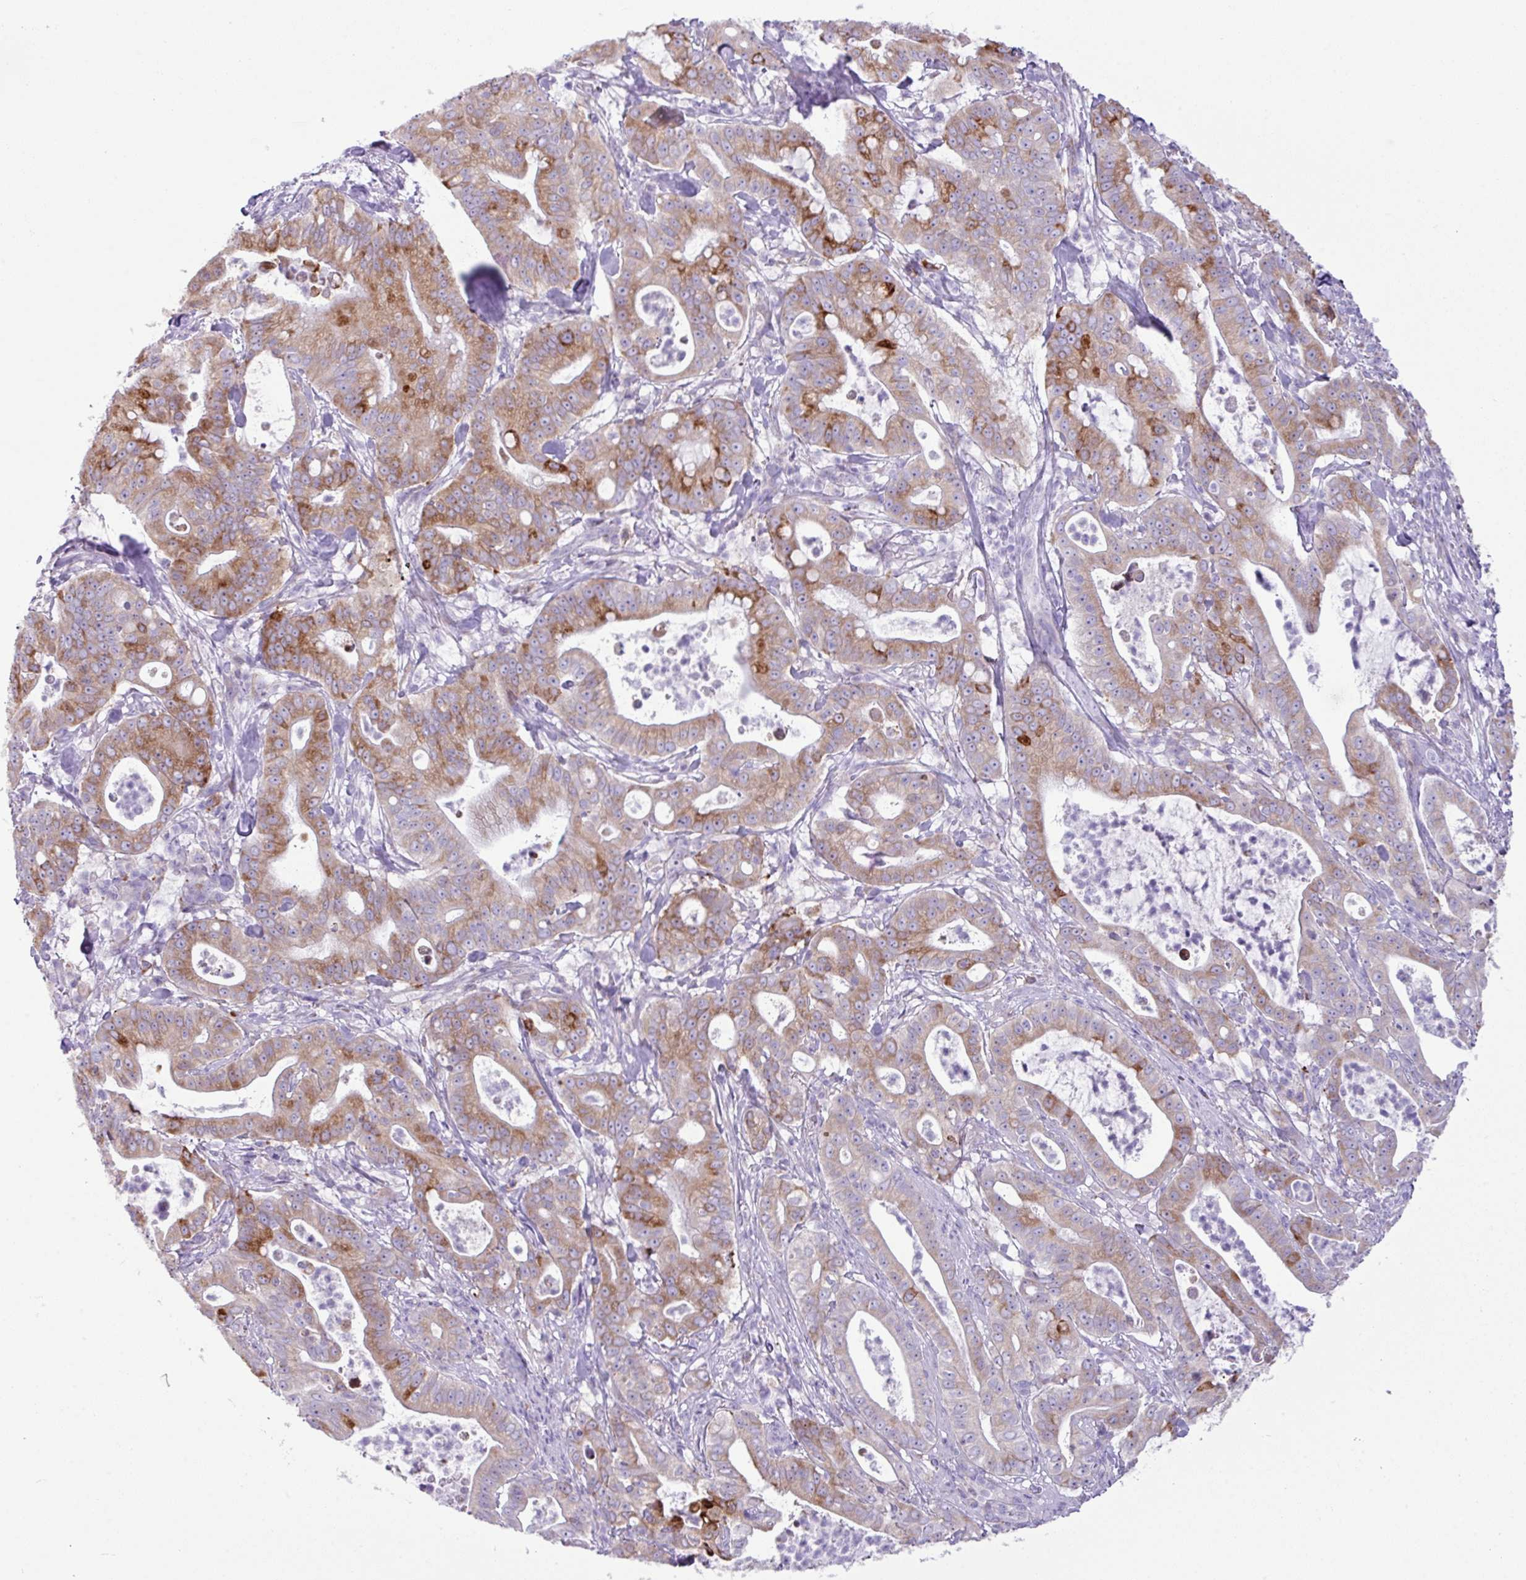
{"staining": {"intensity": "strong", "quantity": "<25%", "location": "cytoplasmic/membranous"}, "tissue": "pancreatic cancer", "cell_type": "Tumor cells", "image_type": "cancer", "snomed": [{"axis": "morphology", "description": "Adenocarcinoma, NOS"}, {"axis": "topography", "description": "Pancreas"}], "caption": "An IHC micrograph of neoplastic tissue is shown. Protein staining in brown shows strong cytoplasmic/membranous positivity in pancreatic cancer within tumor cells.", "gene": "RGS21", "patient": {"sex": "male", "age": 71}}